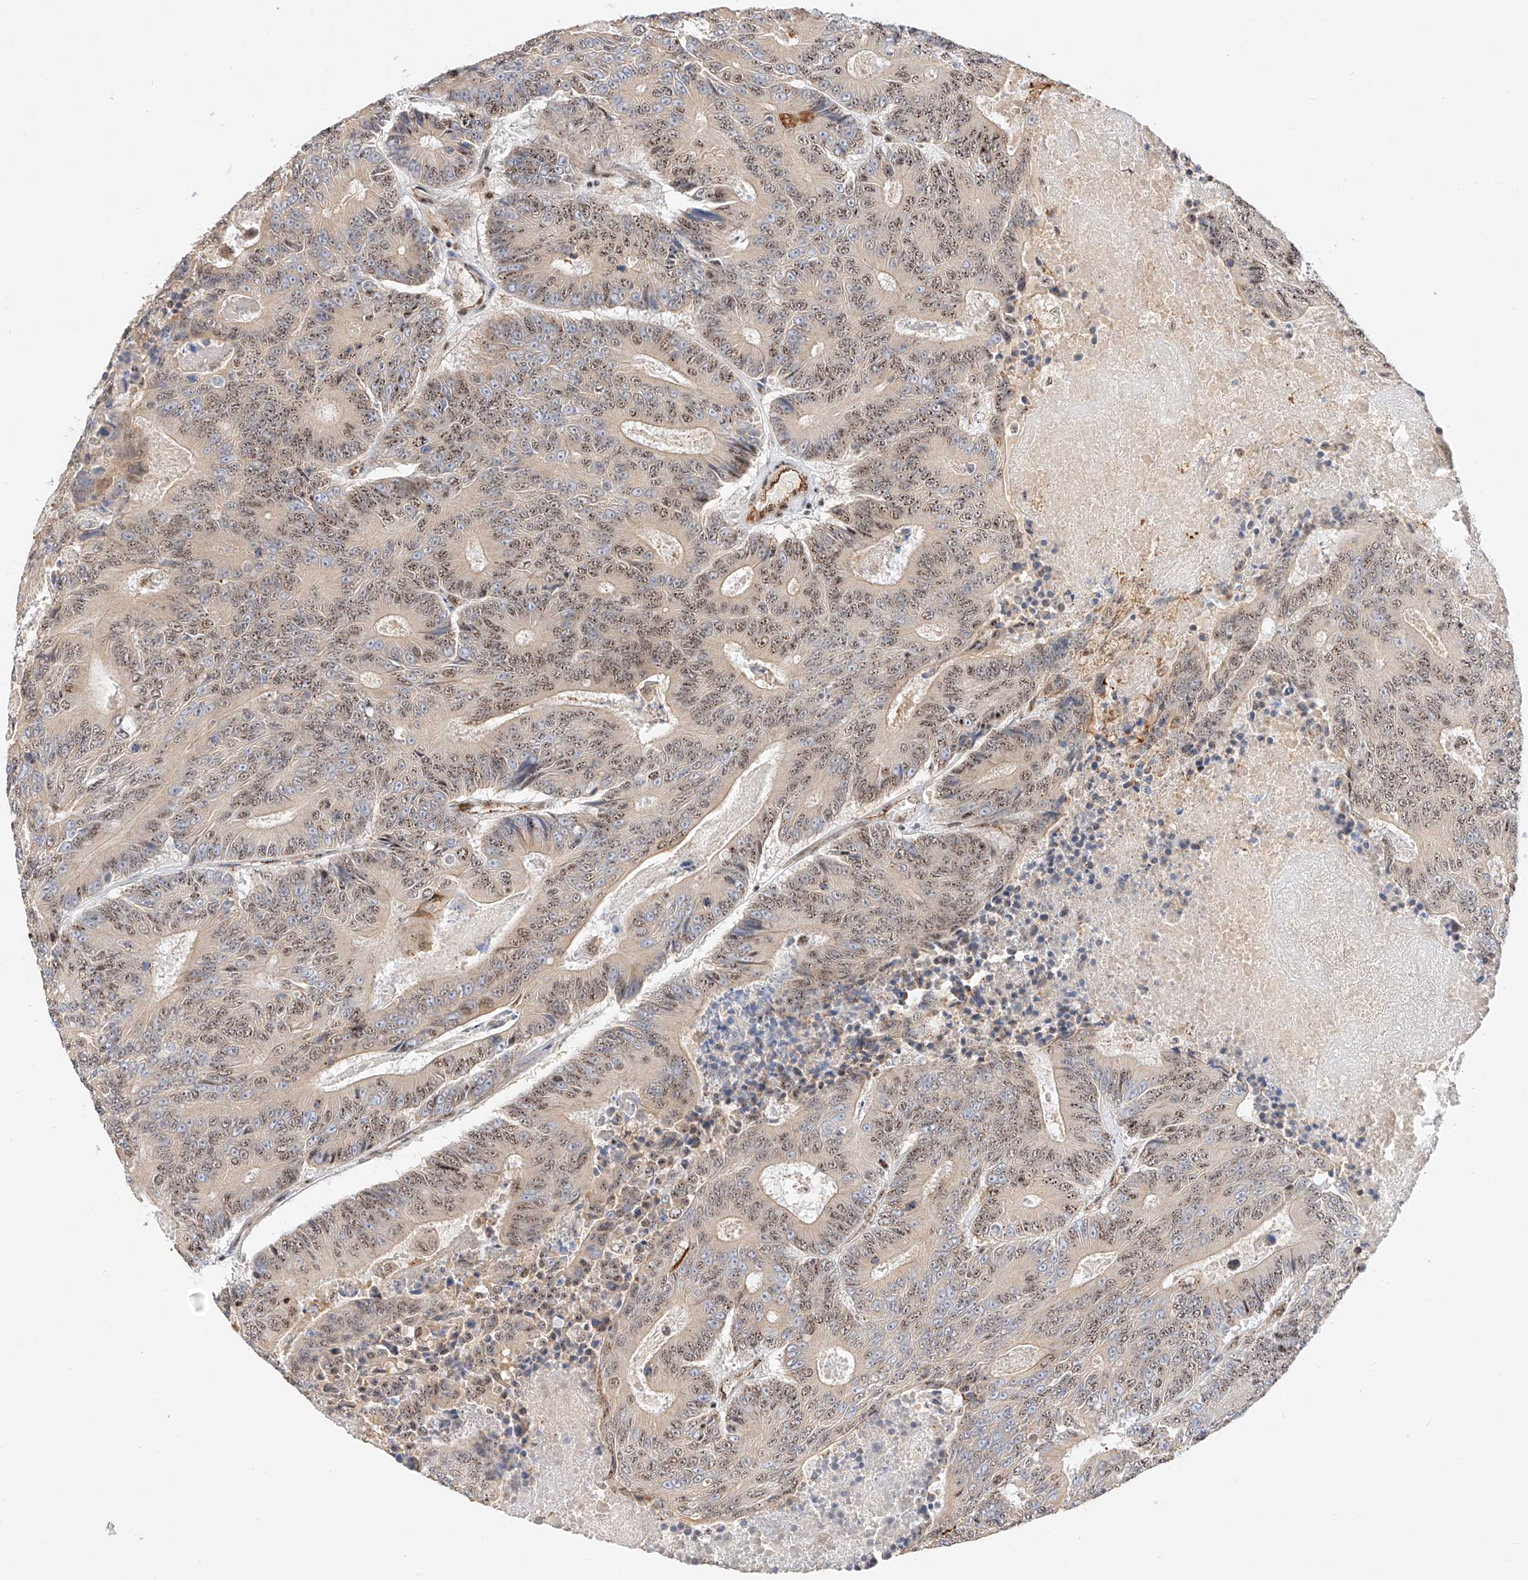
{"staining": {"intensity": "moderate", "quantity": ">75%", "location": "nuclear"}, "tissue": "colorectal cancer", "cell_type": "Tumor cells", "image_type": "cancer", "snomed": [{"axis": "morphology", "description": "Adenocarcinoma, NOS"}, {"axis": "topography", "description": "Colon"}], "caption": "Colorectal adenocarcinoma stained with DAB immunohistochemistry demonstrates medium levels of moderate nuclear expression in about >75% of tumor cells. The protein is stained brown, and the nuclei are stained in blue (DAB IHC with brightfield microscopy, high magnification).", "gene": "ATXN7L2", "patient": {"sex": "male", "age": 83}}